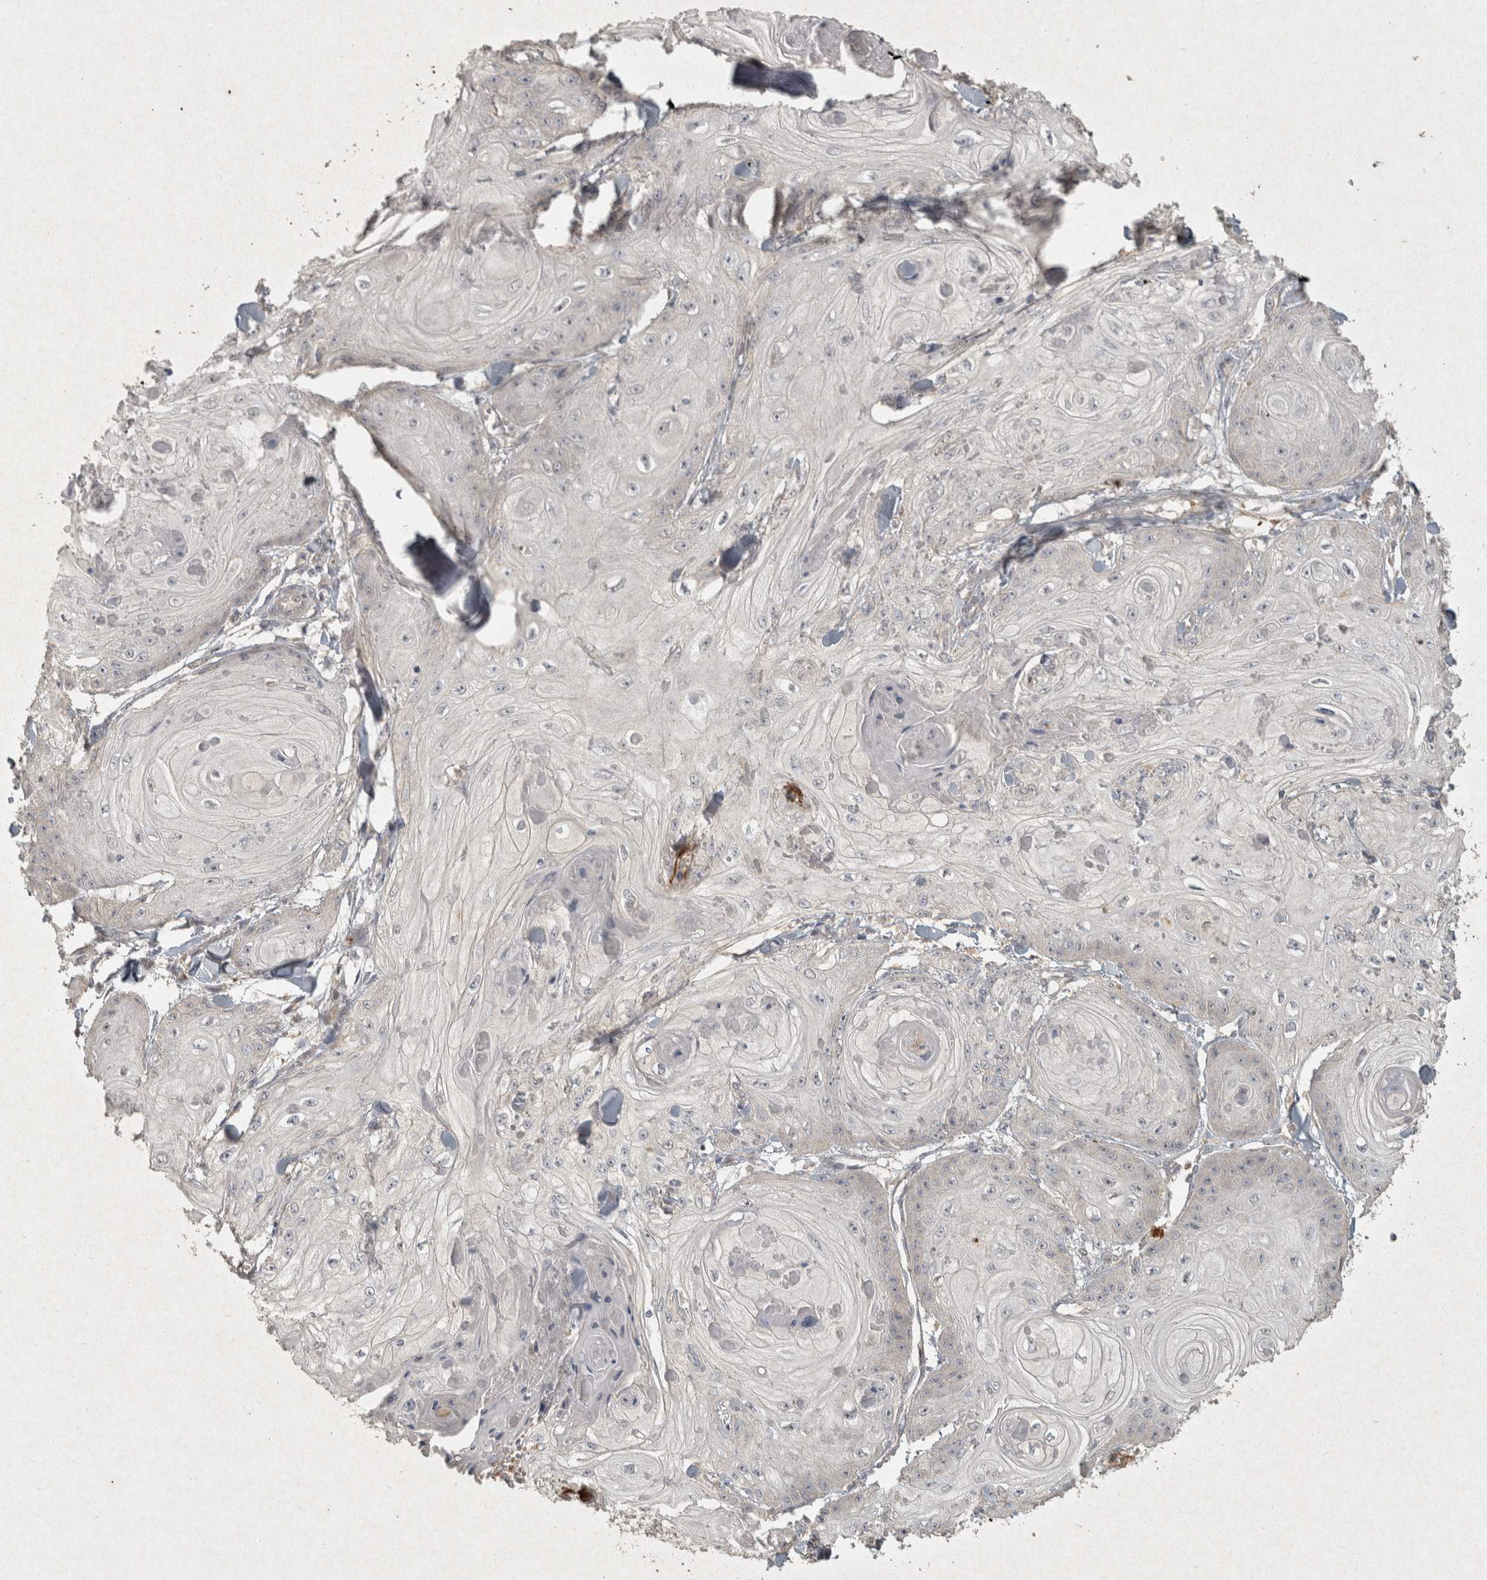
{"staining": {"intensity": "negative", "quantity": "none", "location": "none"}, "tissue": "skin cancer", "cell_type": "Tumor cells", "image_type": "cancer", "snomed": [{"axis": "morphology", "description": "Squamous cell carcinoma, NOS"}, {"axis": "topography", "description": "Skin"}], "caption": "A histopathology image of skin cancer (squamous cell carcinoma) stained for a protein exhibits no brown staining in tumor cells. (Immunohistochemistry, brightfield microscopy, high magnification).", "gene": "OSTN", "patient": {"sex": "male", "age": 74}}